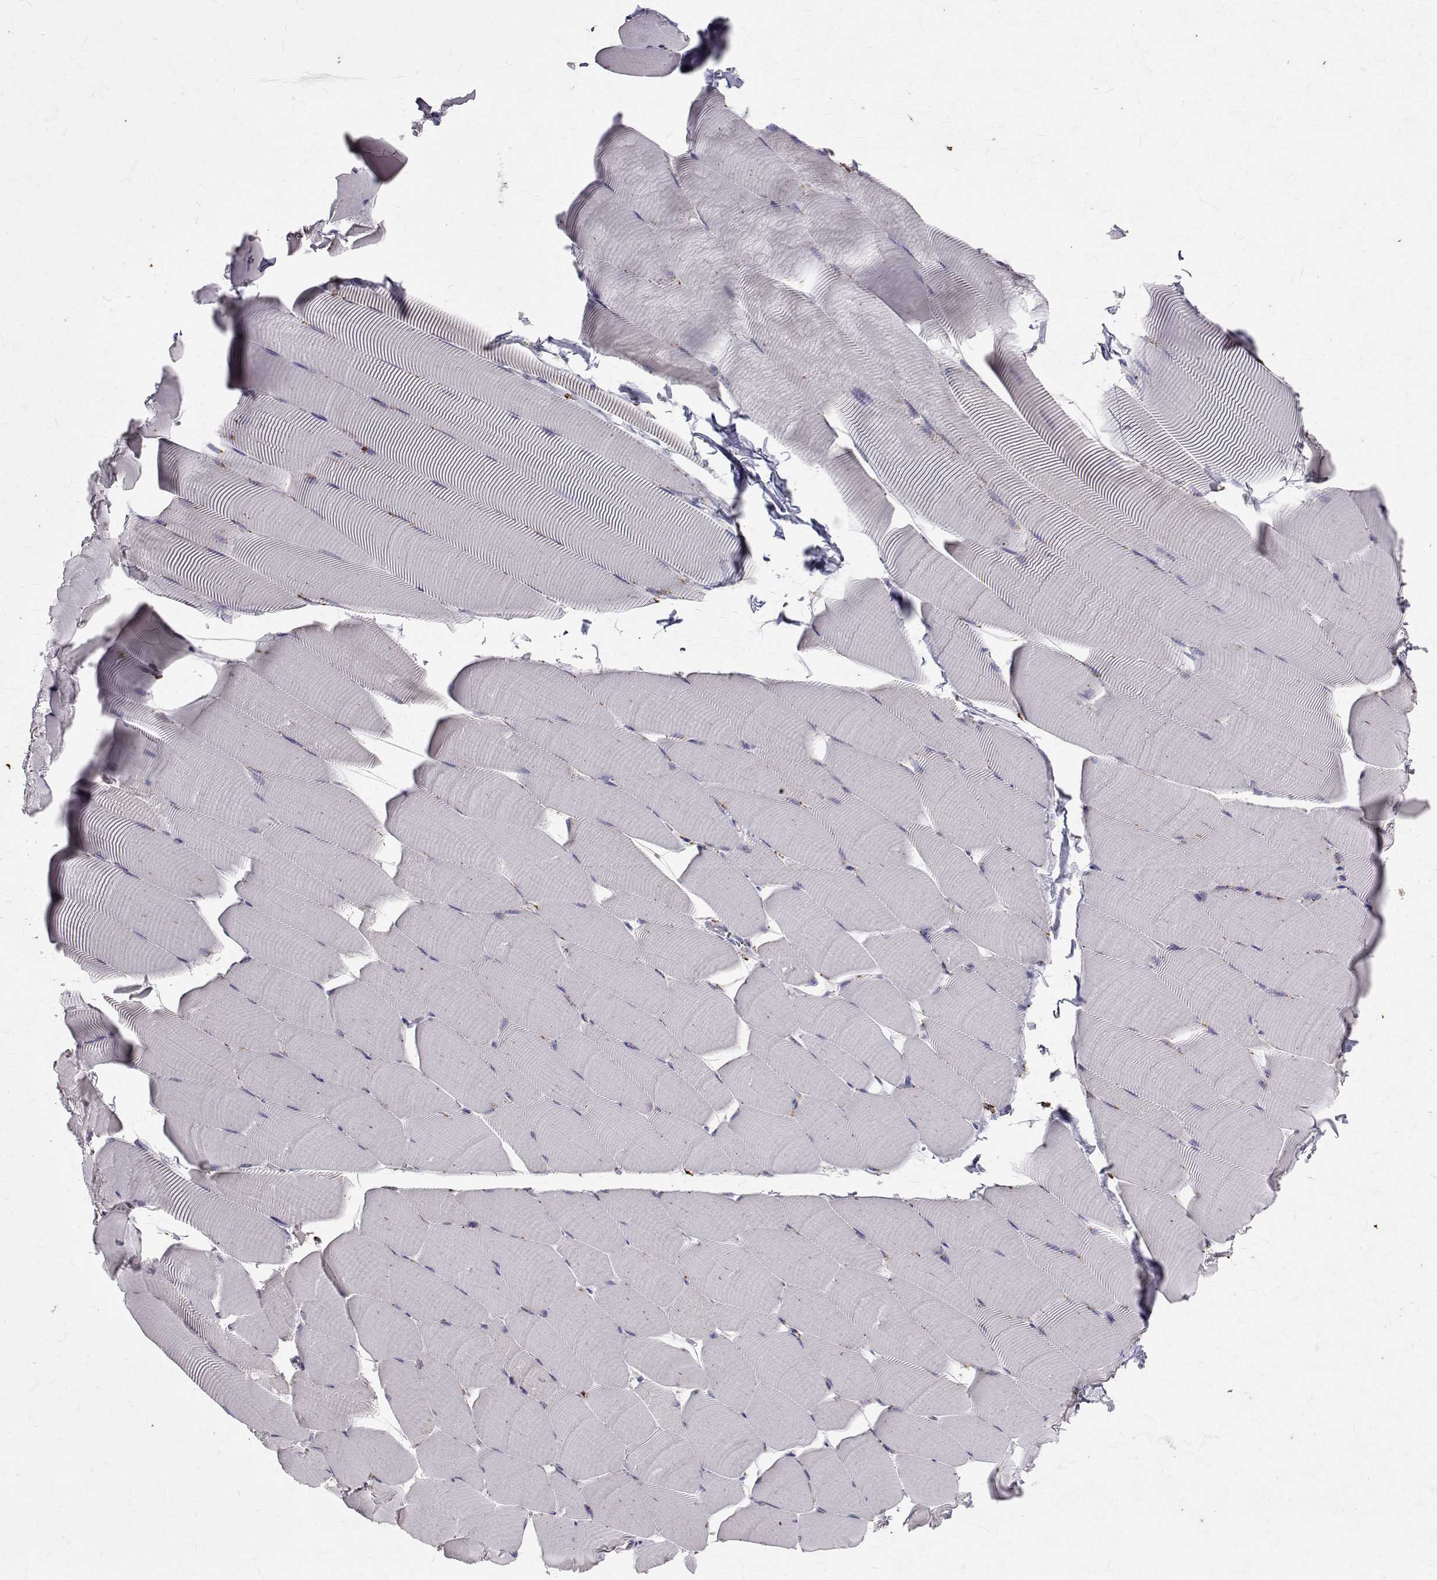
{"staining": {"intensity": "negative", "quantity": "none", "location": "none"}, "tissue": "skeletal muscle", "cell_type": "Myocytes", "image_type": "normal", "snomed": [{"axis": "morphology", "description": "Normal tissue, NOS"}, {"axis": "topography", "description": "Skeletal muscle"}], "caption": "A micrograph of human skeletal muscle is negative for staining in myocytes.", "gene": "TPP1", "patient": {"sex": "male", "age": 25}}